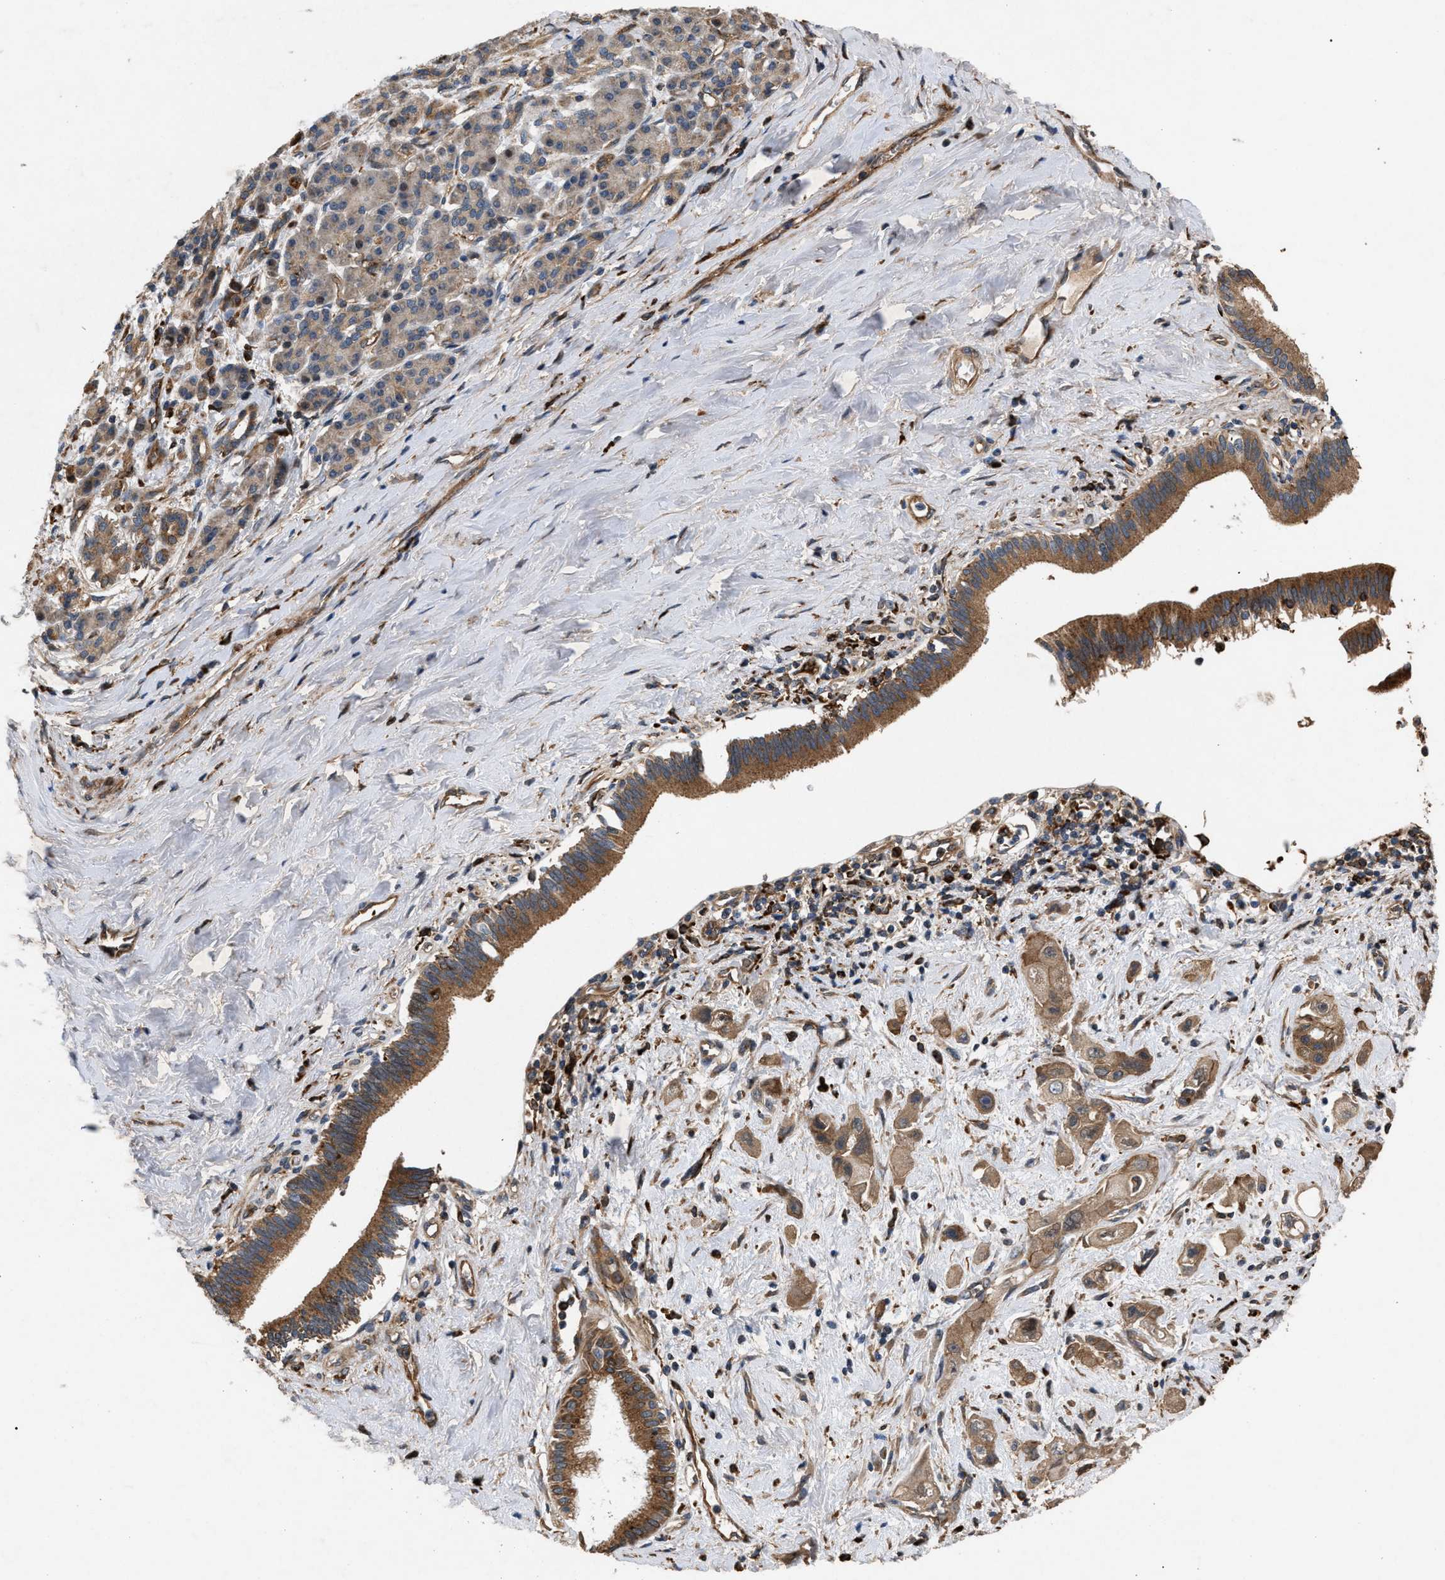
{"staining": {"intensity": "moderate", "quantity": ">75%", "location": "cytoplasmic/membranous"}, "tissue": "pancreatic cancer", "cell_type": "Tumor cells", "image_type": "cancer", "snomed": [{"axis": "morphology", "description": "Adenocarcinoma, NOS"}, {"axis": "topography", "description": "Pancreas"}], "caption": "Immunohistochemistry of pancreatic cancer exhibits medium levels of moderate cytoplasmic/membranous staining in approximately >75% of tumor cells.", "gene": "GCC1", "patient": {"sex": "female", "age": 66}}